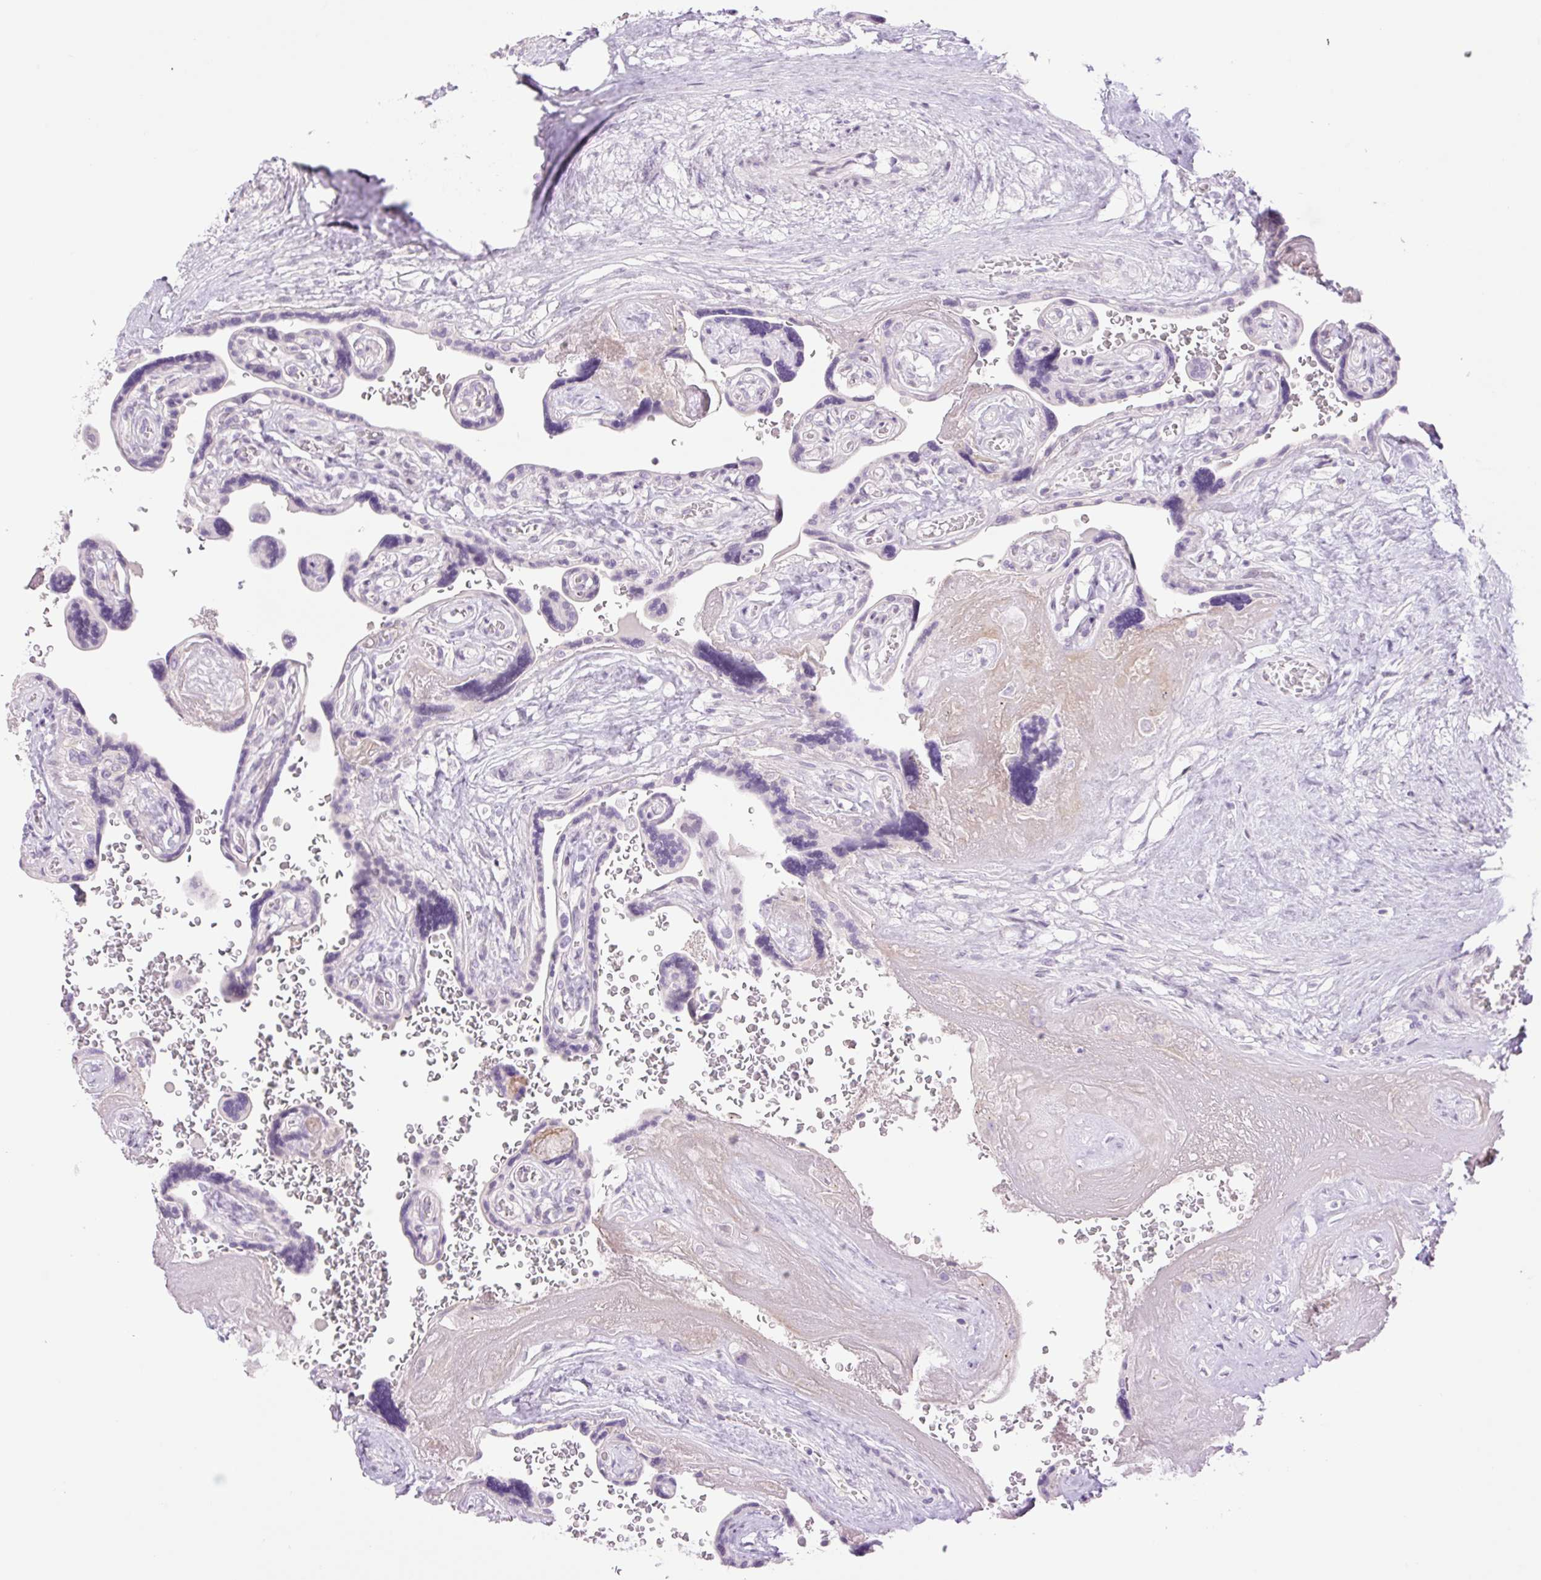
{"staining": {"intensity": "negative", "quantity": "none", "location": "none"}, "tissue": "placenta", "cell_type": "Decidual cells", "image_type": "normal", "snomed": [{"axis": "morphology", "description": "Normal tissue, NOS"}, {"axis": "topography", "description": "Placenta"}], "caption": "DAB (3,3'-diaminobenzidine) immunohistochemical staining of unremarkable human placenta shows no significant staining in decidual cells.", "gene": "TBX15", "patient": {"sex": "female", "age": 32}}